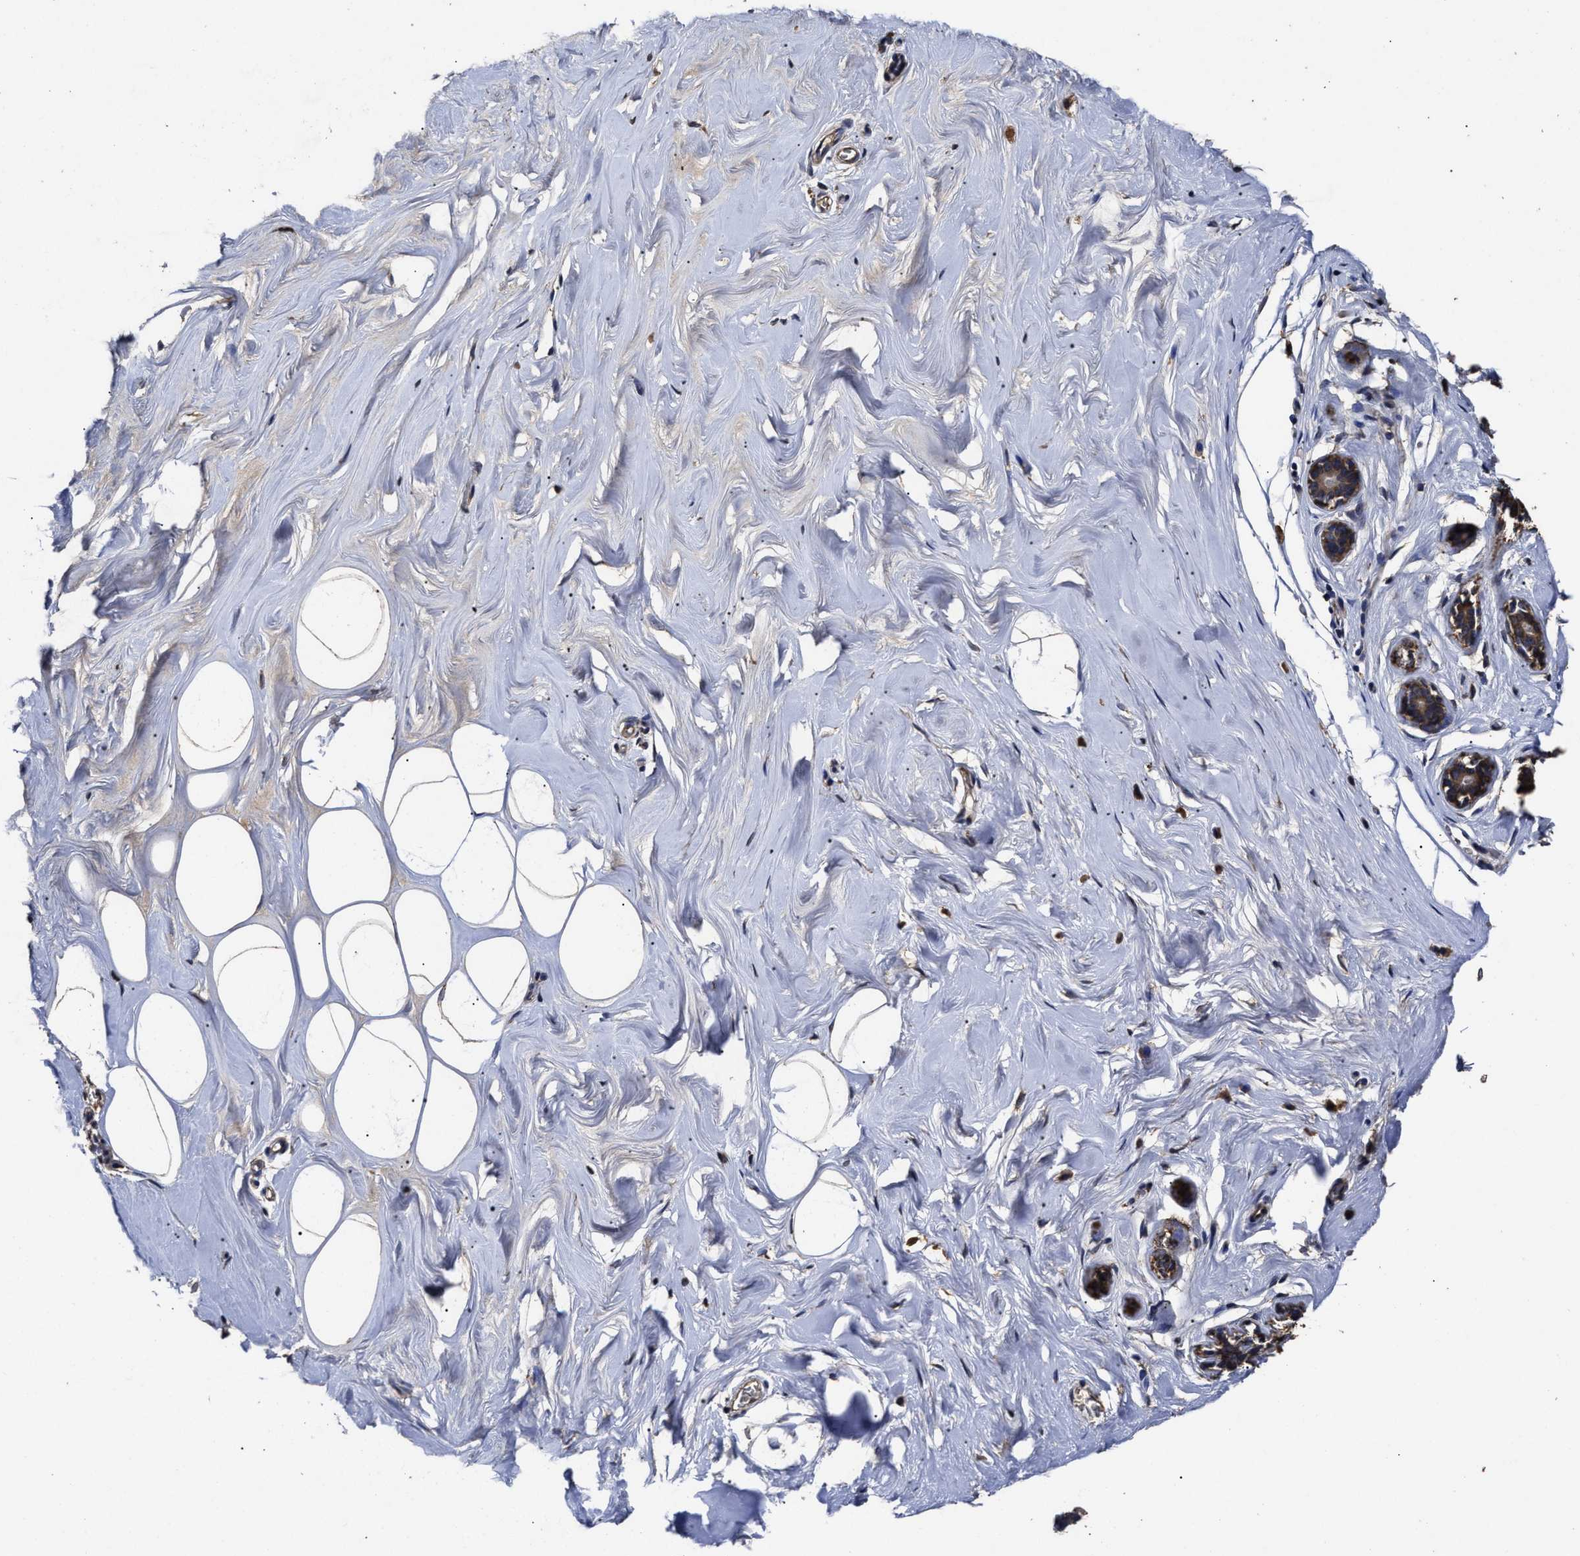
{"staining": {"intensity": "moderate", "quantity": ">75%", "location": "cytoplasmic/membranous"}, "tissue": "adipose tissue", "cell_type": "Adipocytes", "image_type": "normal", "snomed": [{"axis": "morphology", "description": "Normal tissue, NOS"}, {"axis": "morphology", "description": "Fibrosis, NOS"}, {"axis": "topography", "description": "Breast"}, {"axis": "topography", "description": "Adipose tissue"}], "caption": "IHC image of normal adipose tissue: adipose tissue stained using immunohistochemistry displays medium levels of moderate protein expression localized specifically in the cytoplasmic/membranous of adipocytes, appearing as a cytoplasmic/membranous brown color.", "gene": "PPM1K", "patient": {"sex": "female", "age": 39}}